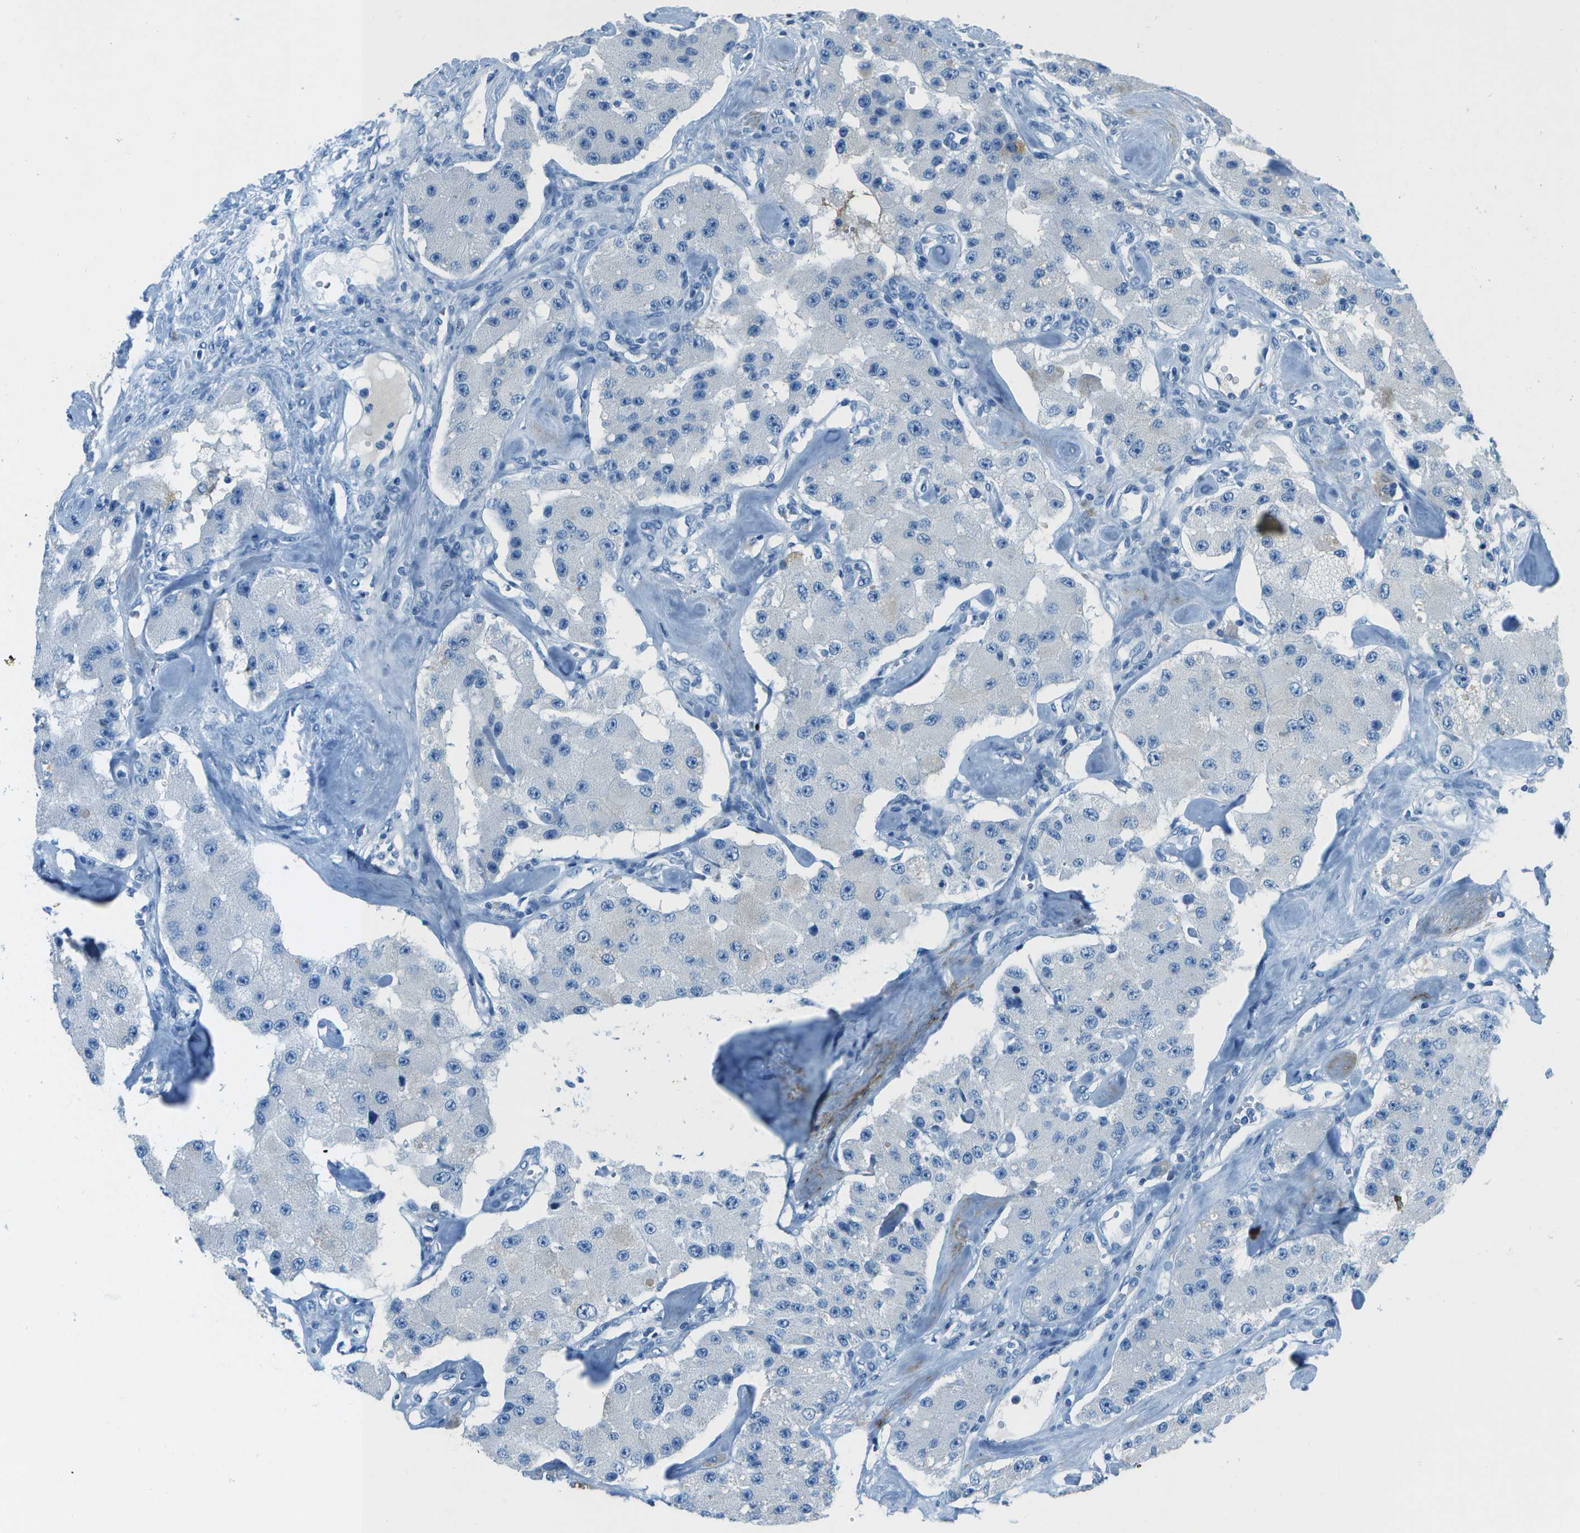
{"staining": {"intensity": "negative", "quantity": "none", "location": "none"}, "tissue": "carcinoid", "cell_type": "Tumor cells", "image_type": "cancer", "snomed": [{"axis": "morphology", "description": "Carcinoid, malignant, NOS"}, {"axis": "topography", "description": "Pancreas"}], "caption": "Image shows no significant protein expression in tumor cells of carcinoid. (DAB (3,3'-diaminobenzidine) immunohistochemistry (IHC), high magnification).", "gene": "SLC16A10", "patient": {"sex": "male", "age": 41}}